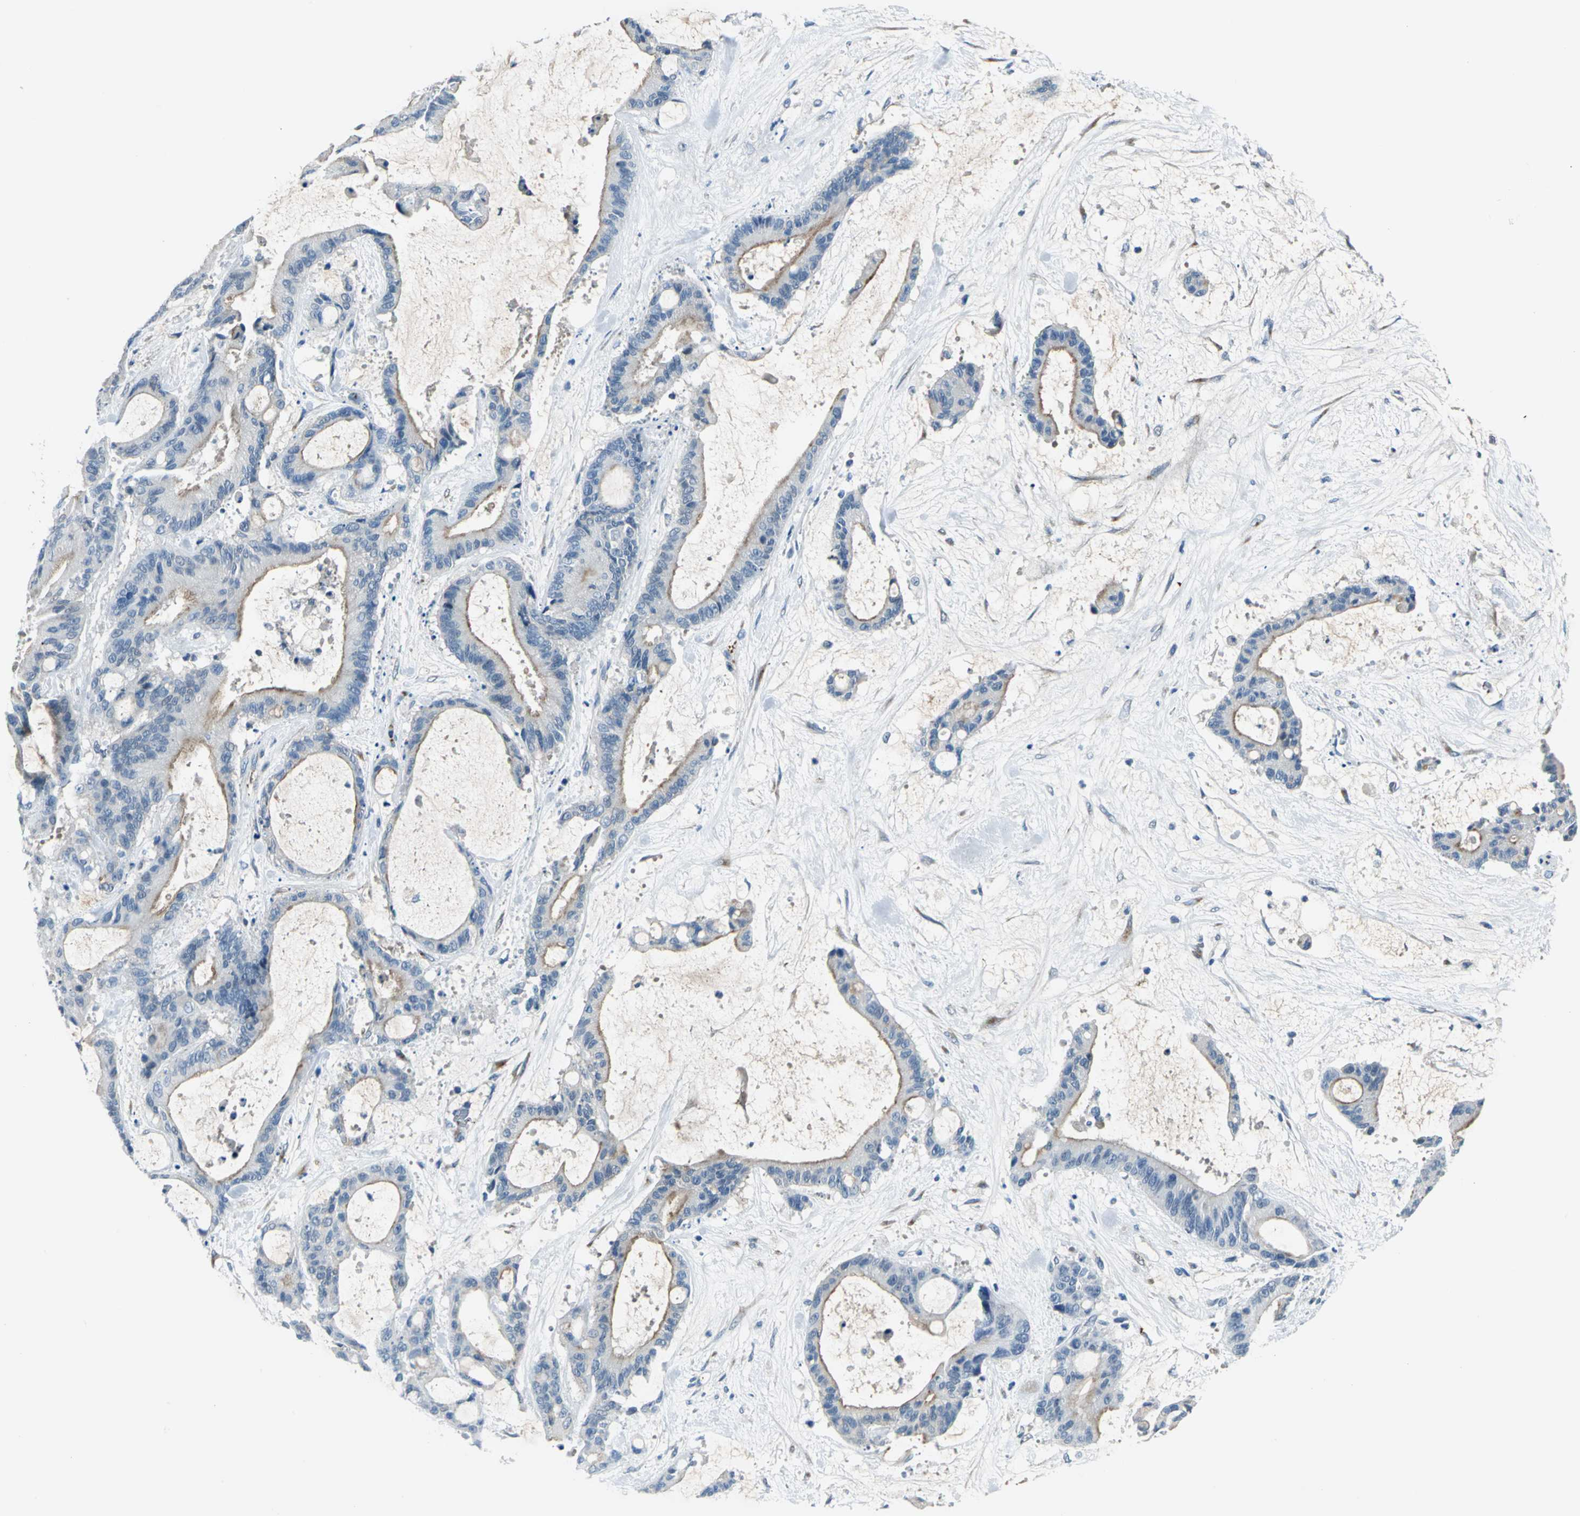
{"staining": {"intensity": "moderate", "quantity": "25%-75%", "location": "cytoplasmic/membranous"}, "tissue": "liver cancer", "cell_type": "Tumor cells", "image_type": "cancer", "snomed": [{"axis": "morphology", "description": "Cholangiocarcinoma"}, {"axis": "topography", "description": "Liver"}], "caption": "This is a micrograph of IHC staining of liver cancer (cholangiocarcinoma), which shows moderate expression in the cytoplasmic/membranous of tumor cells.", "gene": "SELP", "patient": {"sex": "female", "age": 73}}